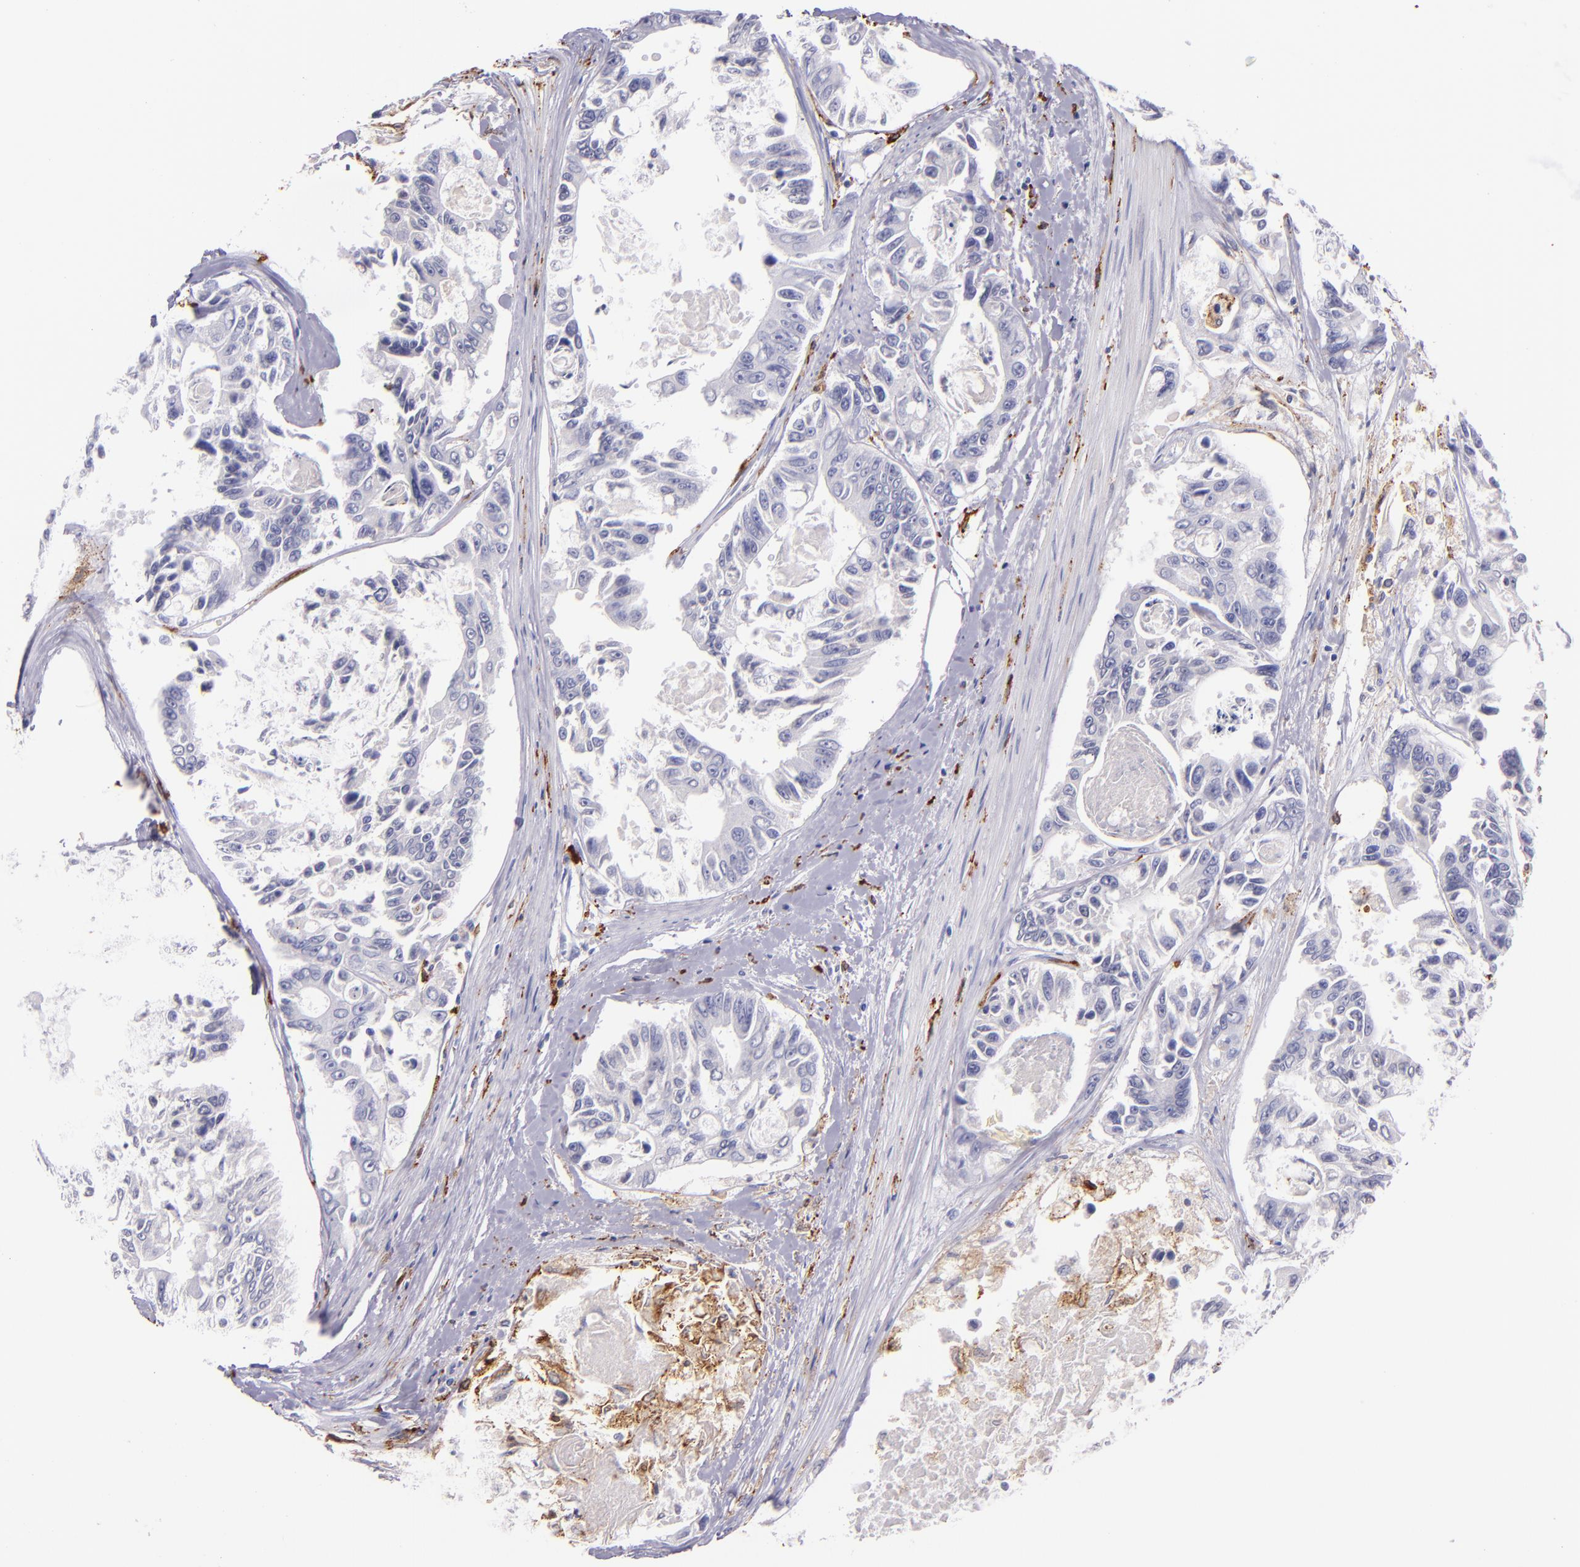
{"staining": {"intensity": "negative", "quantity": "none", "location": "none"}, "tissue": "colorectal cancer", "cell_type": "Tumor cells", "image_type": "cancer", "snomed": [{"axis": "morphology", "description": "Adenocarcinoma, NOS"}, {"axis": "topography", "description": "Colon"}], "caption": "Photomicrograph shows no protein positivity in tumor cells of colorectal cancer (adenocarcinoma) tissue.", "gene": "CD163", "patient": {"sex": "female", "age": 86}}